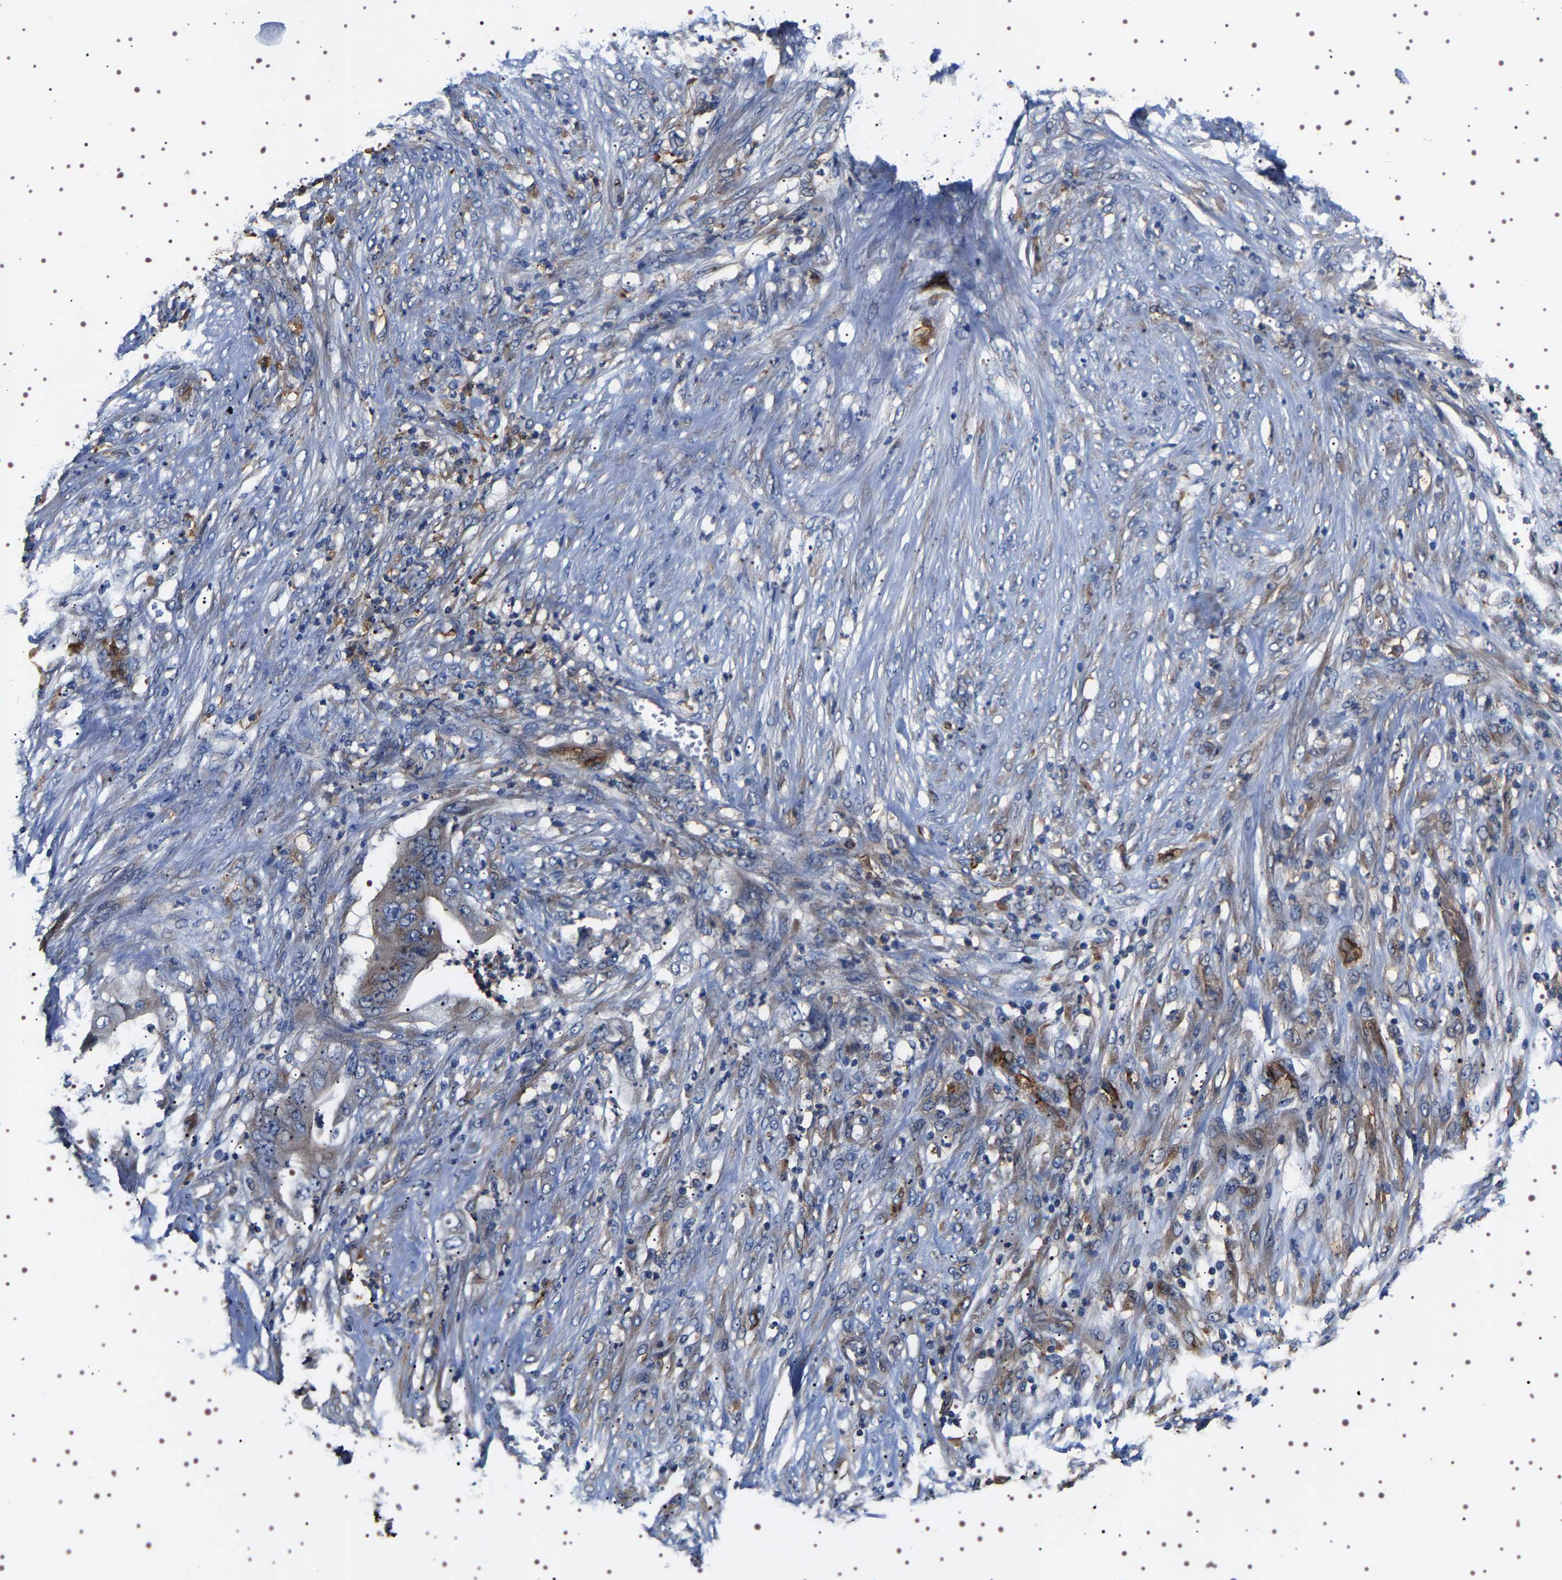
{"staining": {"intensity": "weak", "quantity": "<25%", "location": "cytoplasmic/membranous"}, "tissue": "stomach cancer", "cell_type": "Tumor cells", "image_type": "cancer", "snomed": [{"axis": "morphology", "description": "Adenocarcinoma, NOS"}, {"axis": "topography", "description": "Stomach"}], "caption": "Tumor cells are negative for protein expression in human adenocarcinoma (stomach).", "gene": "ALPL", "patient": {"sex": "female", "age": 73}}